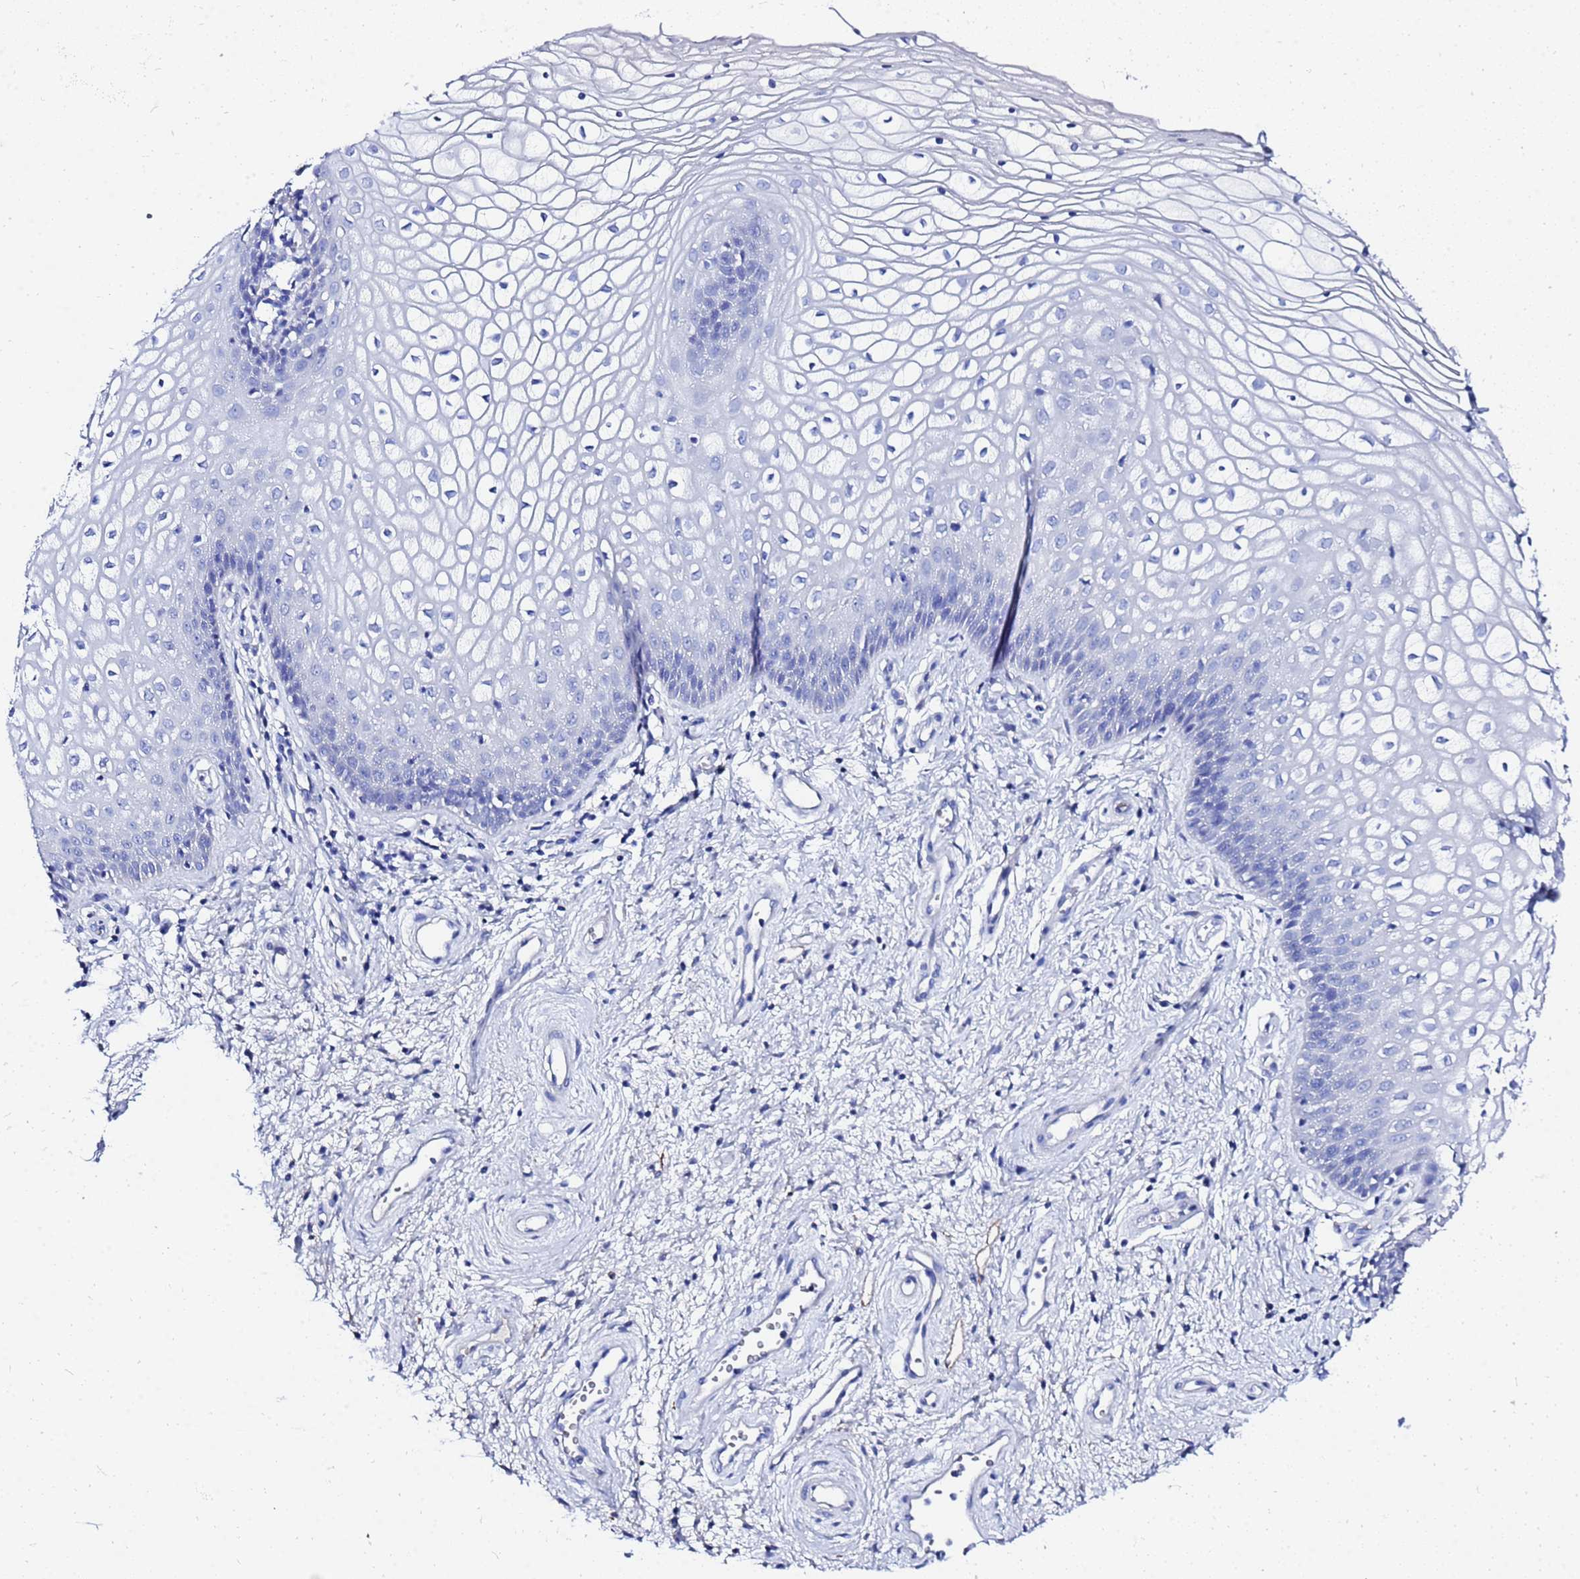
{"staining": {"intensity": "negative", "quantity": "none", "location": "none"}, "tissue": "vagina", "cell_type": "Squamous epithelial cells", "image_type": "normal", "snomed": [{"axis": "morphology", "description": "Normal tissue, NOS"}, {"axis": "topography", "description": "Vagina"}], "caption": "A high-resolution micrograph shows immunohistochemistry (IHC) staining of normal vagina, which reveals no significant expression in squamous epithelial cells. (Stains: DAB immunohistochemistry (IHC) with hematoxylin counter stain, Microscopy: brightfield microscopy at high magnification).", "gene": "AQP12A", "patient": {"sex": "female", "age": 34}}